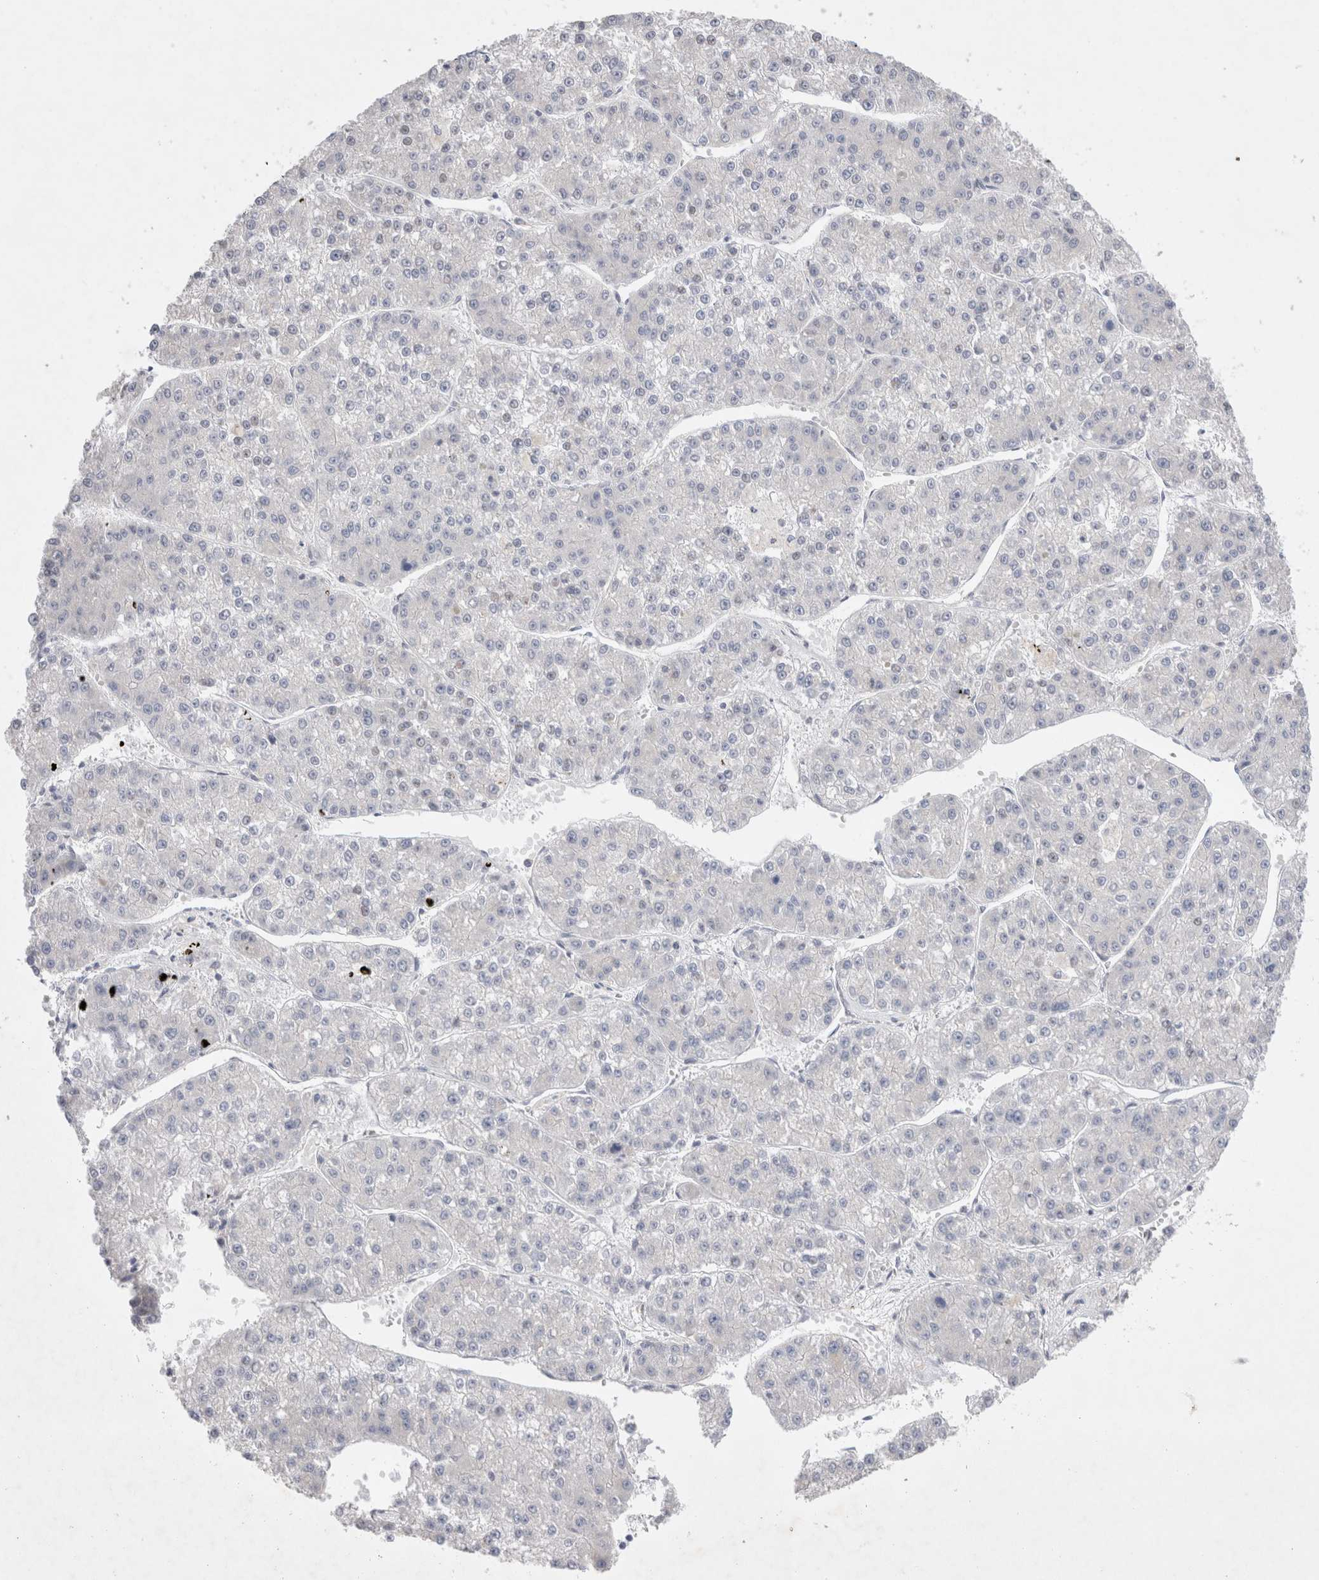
{"staining": {"intensity": "negative", "quantity": "none", "location": "none"}, "tissue": "liver cancer", "cell_type": "Tumor cells", "image_type": "cancer", "snomed": [{"axis": "morphology", "description": "Carcinoma, Hepatocellular, NOS"}, {"axis": "topography", "description": "Liver"}], "caption": "High magnification brightfield microscopy of liver cancer (hepatocellular carcinoma) stained with DAB (brown) and counterstained with hematoxylin (blue): tumor cells show no significant staining.", "gene": "BICD2", "patient": {"sex": "female", "age": 73}}